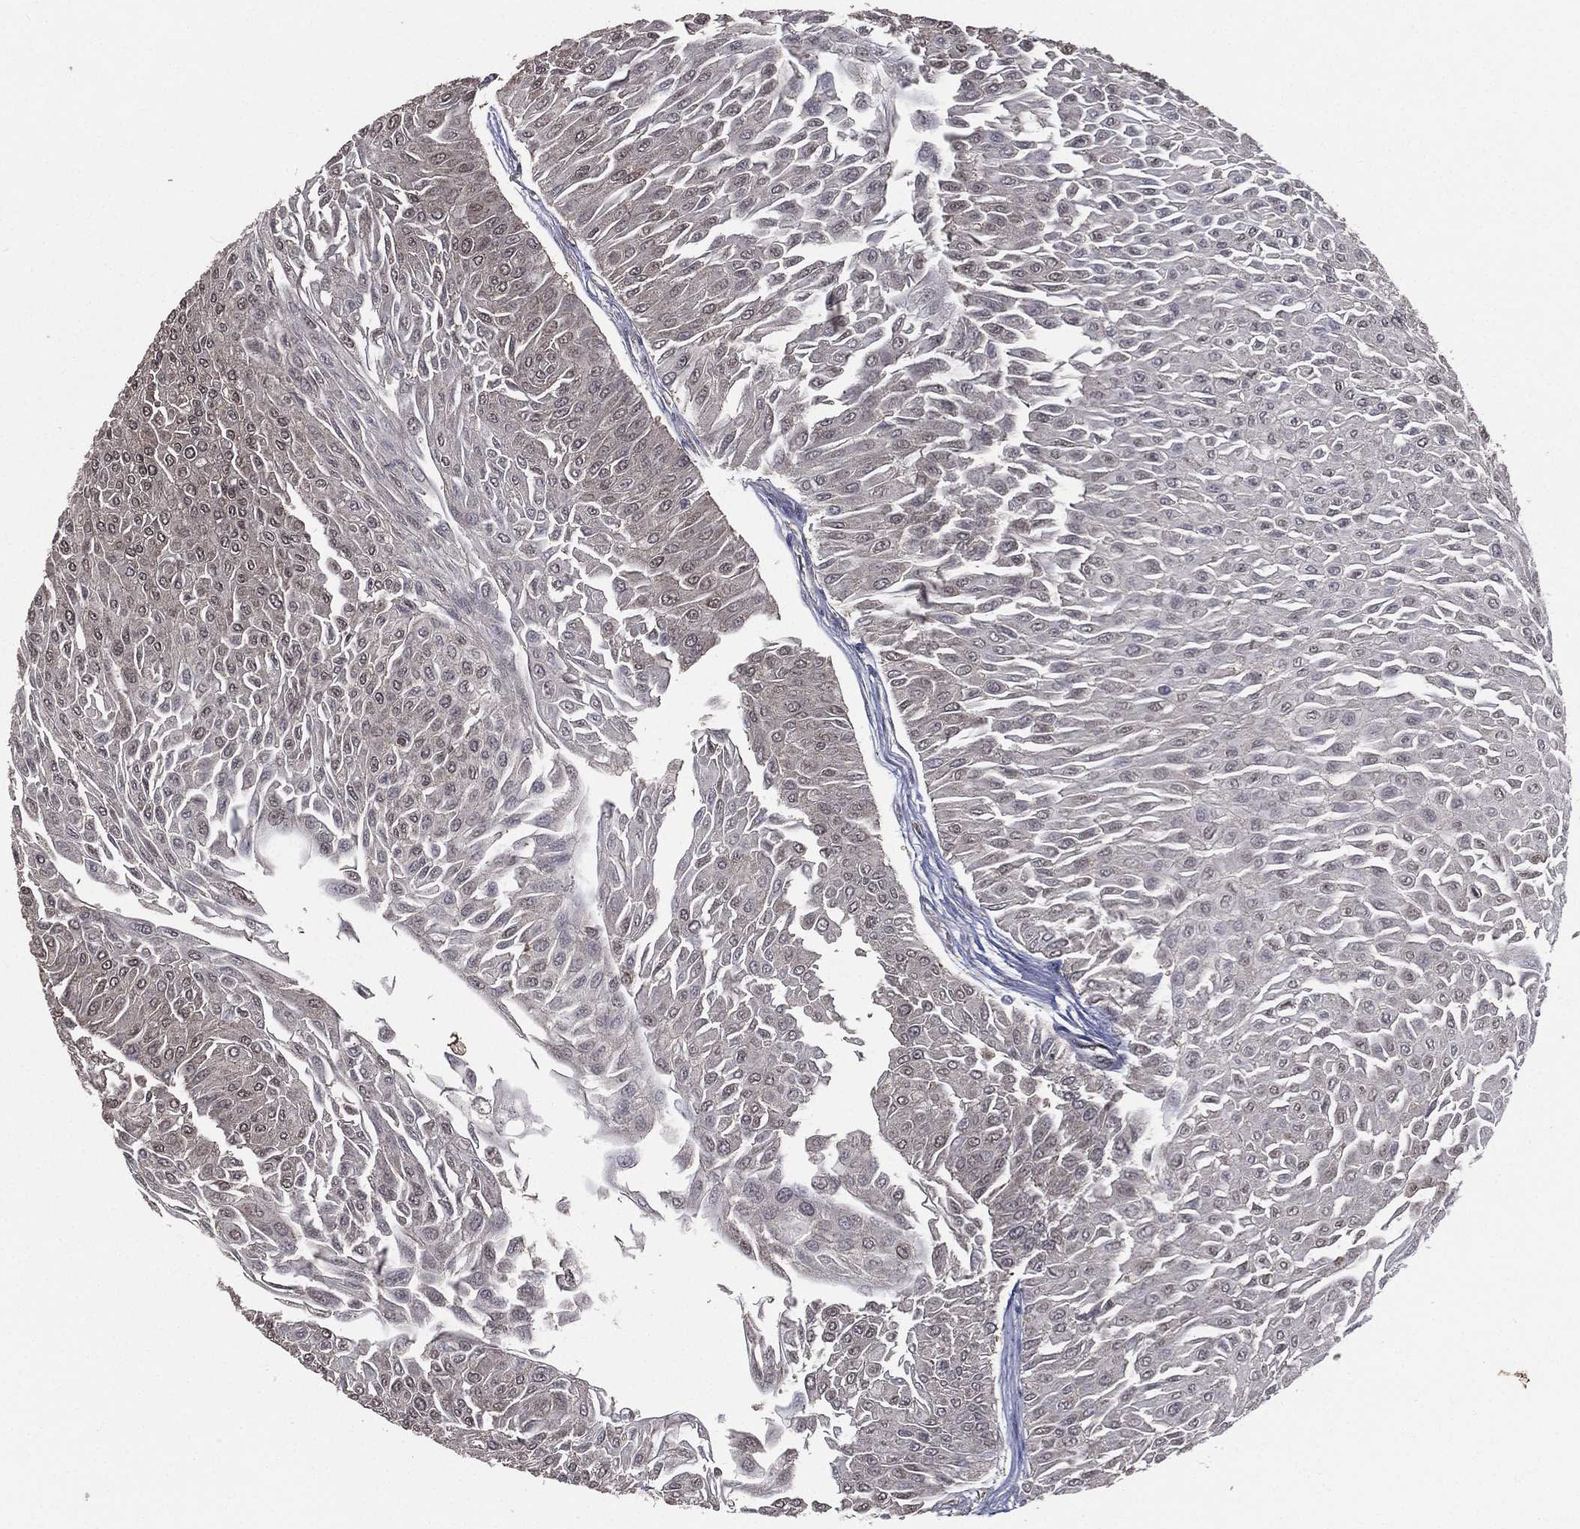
{"staining": {"intensity": "negative", "quantity": "none", "location": "none"}, "tissue": "urothelial cancer", "cell_type": "Tumor cells", "image_type": "cancer", "snomed": [{"axis": "morphology", "description": "Urothelial carcinoma, Low grade"}, {"axis": "topography", "description": "Urinary bladder"}], "caption": "Immunohistochemical staining of low-grade urothelial carcinoma exhibits no significant expression in tumor cells.", "gene": "SARS1", "patient": {"sex": "male", "age": 67}}